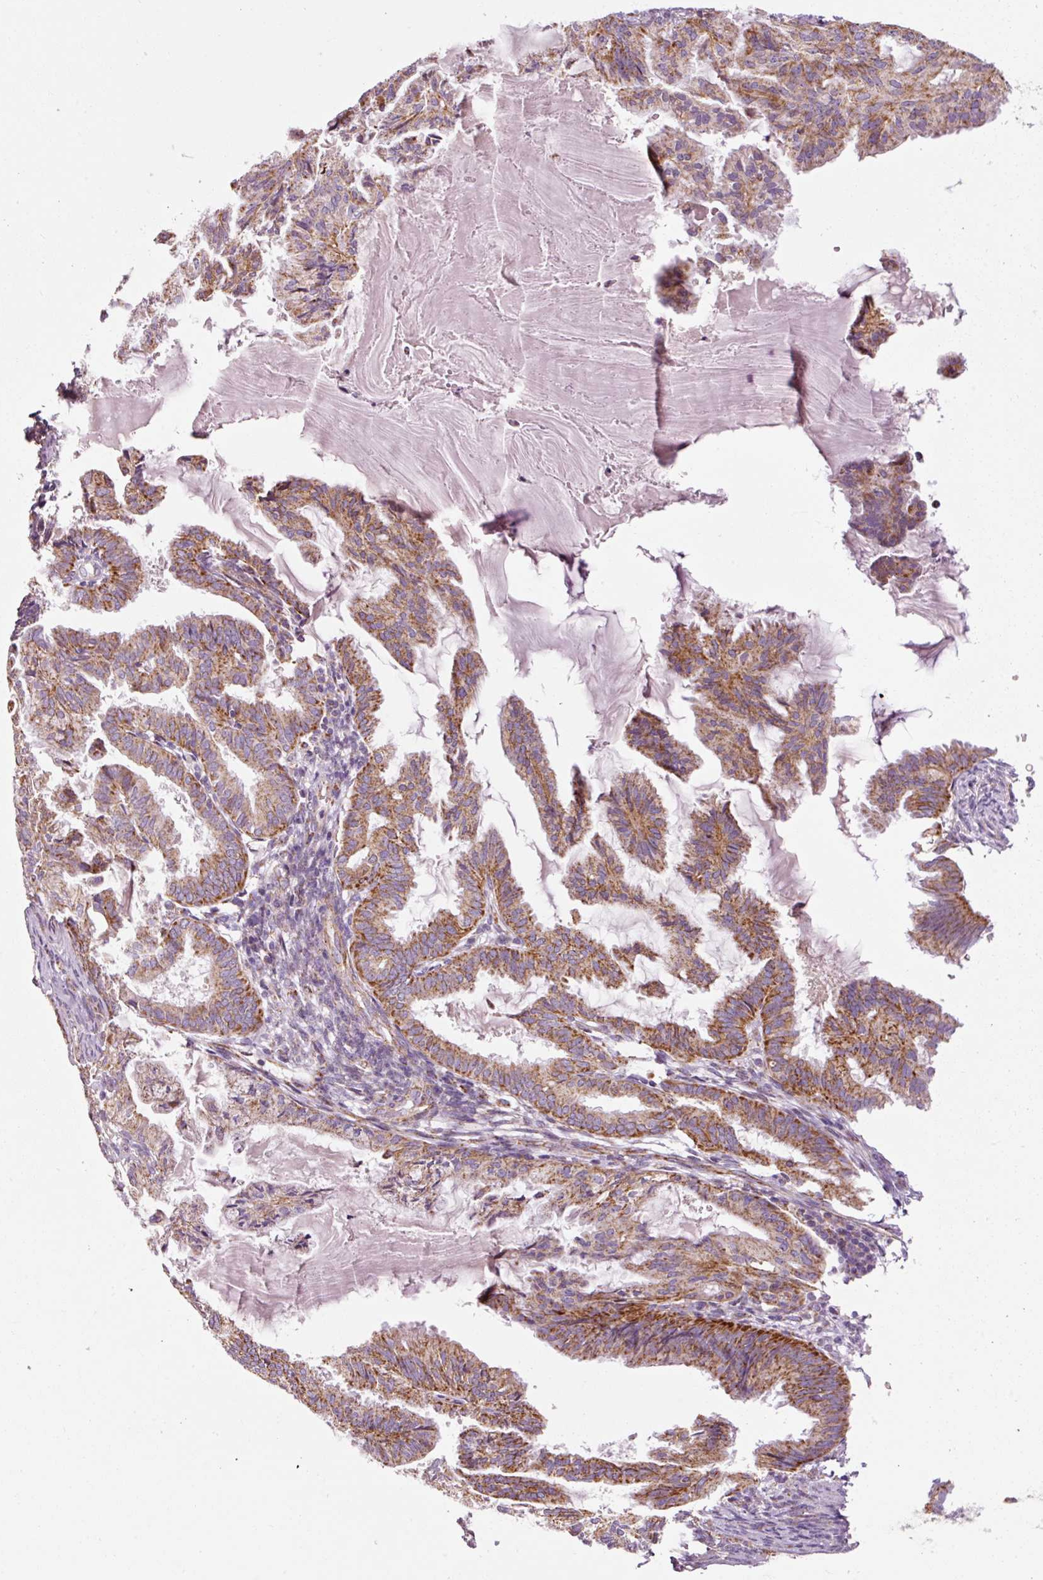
{"staining": {"intensity": "moderate", "quantity": ">75%", "location": "cytoplasmic/membranous"}, "tissue": "endometrial cancer", "cell_type": "Tumor cells", "image_type": "cancer", "snomed": [{"axis": "morphology", "description": "Adenocarcinoma, NOS"}, {"axis": "topography", "description": "Endometrium"}], "caption": "Protein expression analysis of human endometrial adenocarcinoma reveals moderate cytoplasmic/membranous expression in about >75% of tumor cells.", "gene": "NDUFB4", "patient": {"sex": "female", "age": 86}}